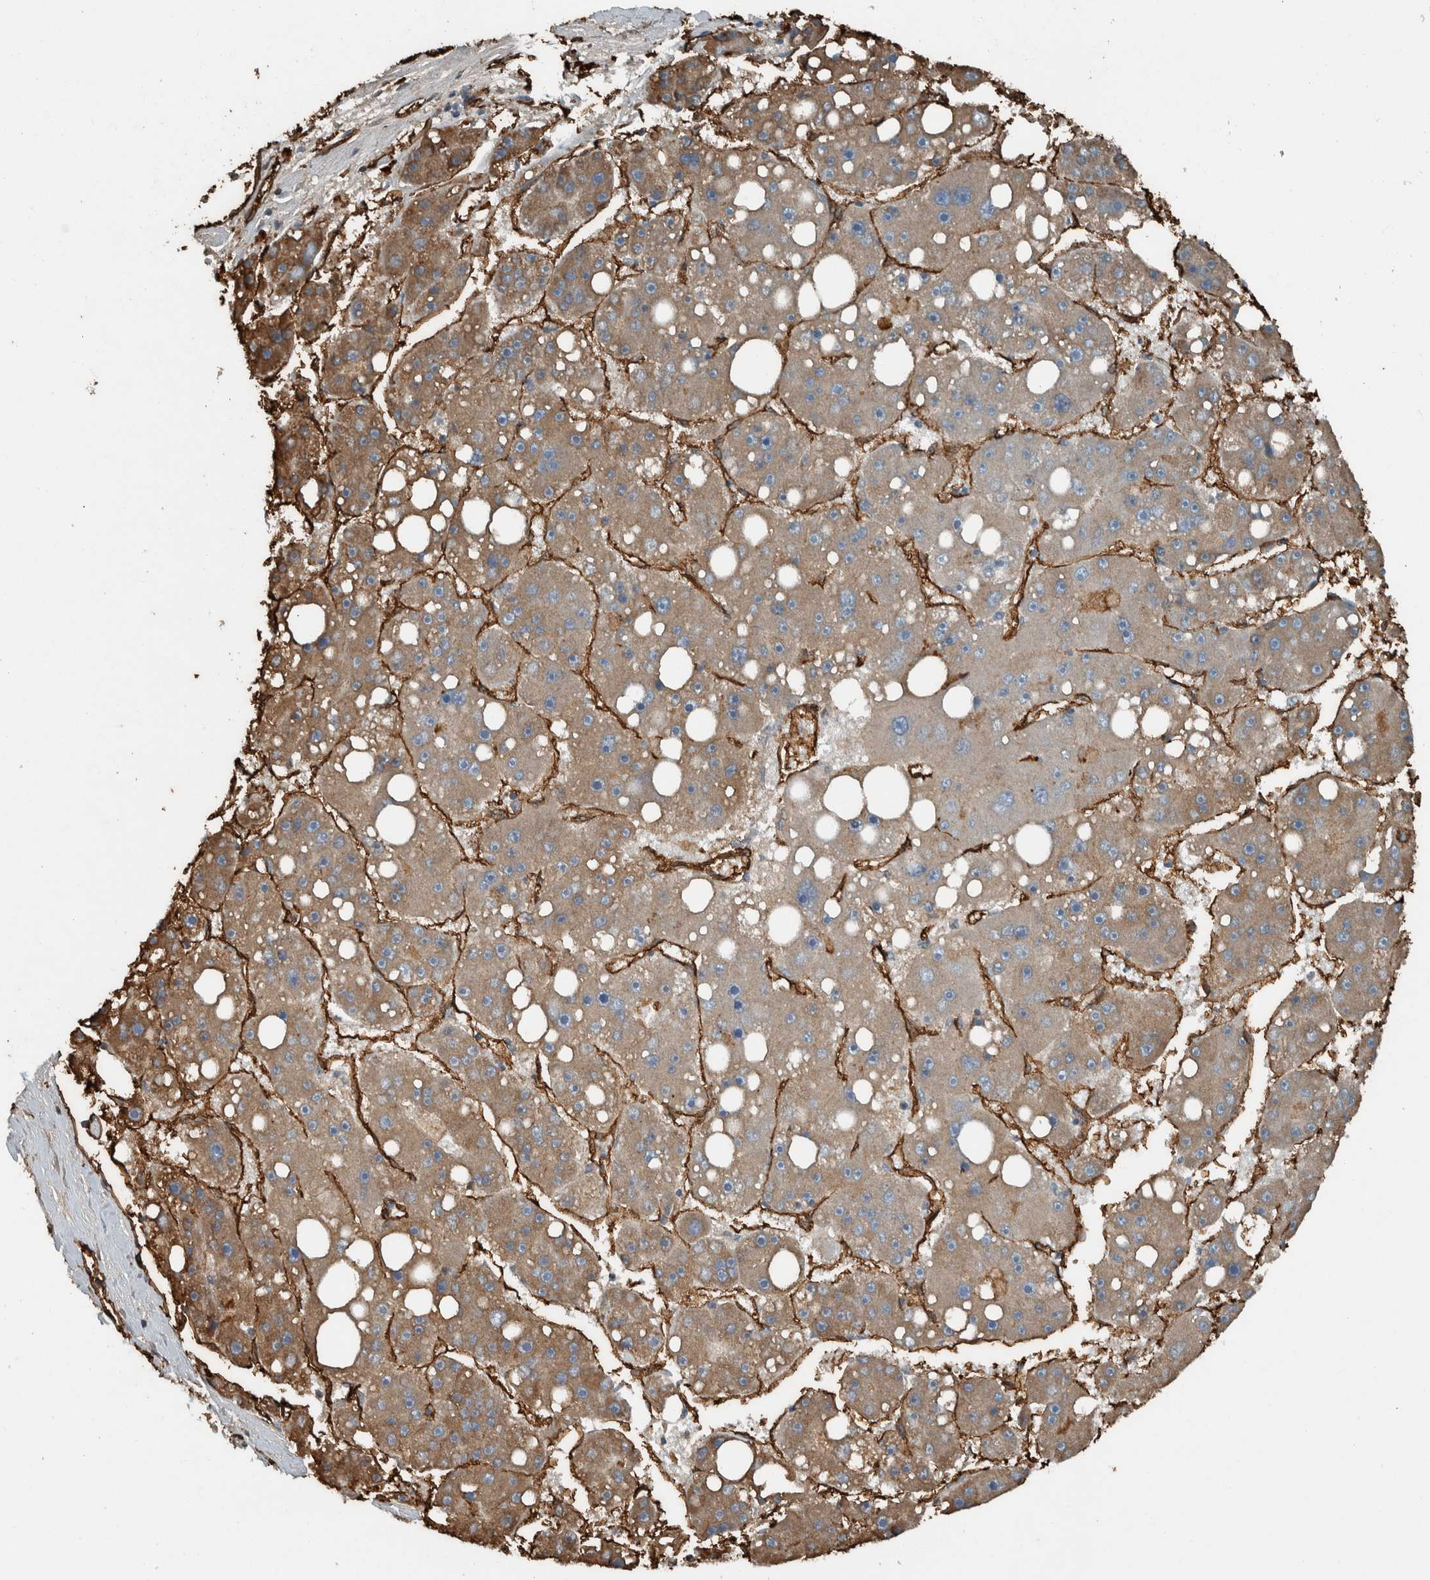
{"staining": {"intensity": "moderate", "quantity": ">75%", "location": "cytoplasmic/membranous"}, "tissue": "liver cancer", "cell_type": "Tumor cells", "image_type": "cancer", "snomed": [{"axis": "morphology", "description": "Carcinoma, Hepatocellular, NOS"}, {"axis": "topography", "description": "Liver"}], "caption": "Immunohistochemistry of human liver cancer (hepatocellular carcinoma) shows medium levels of moderate cytoplasmic/membranous staining in about >75% of tumor cells.", "gene": "LBP", "patient": {"sex": "female", "age": 61}}